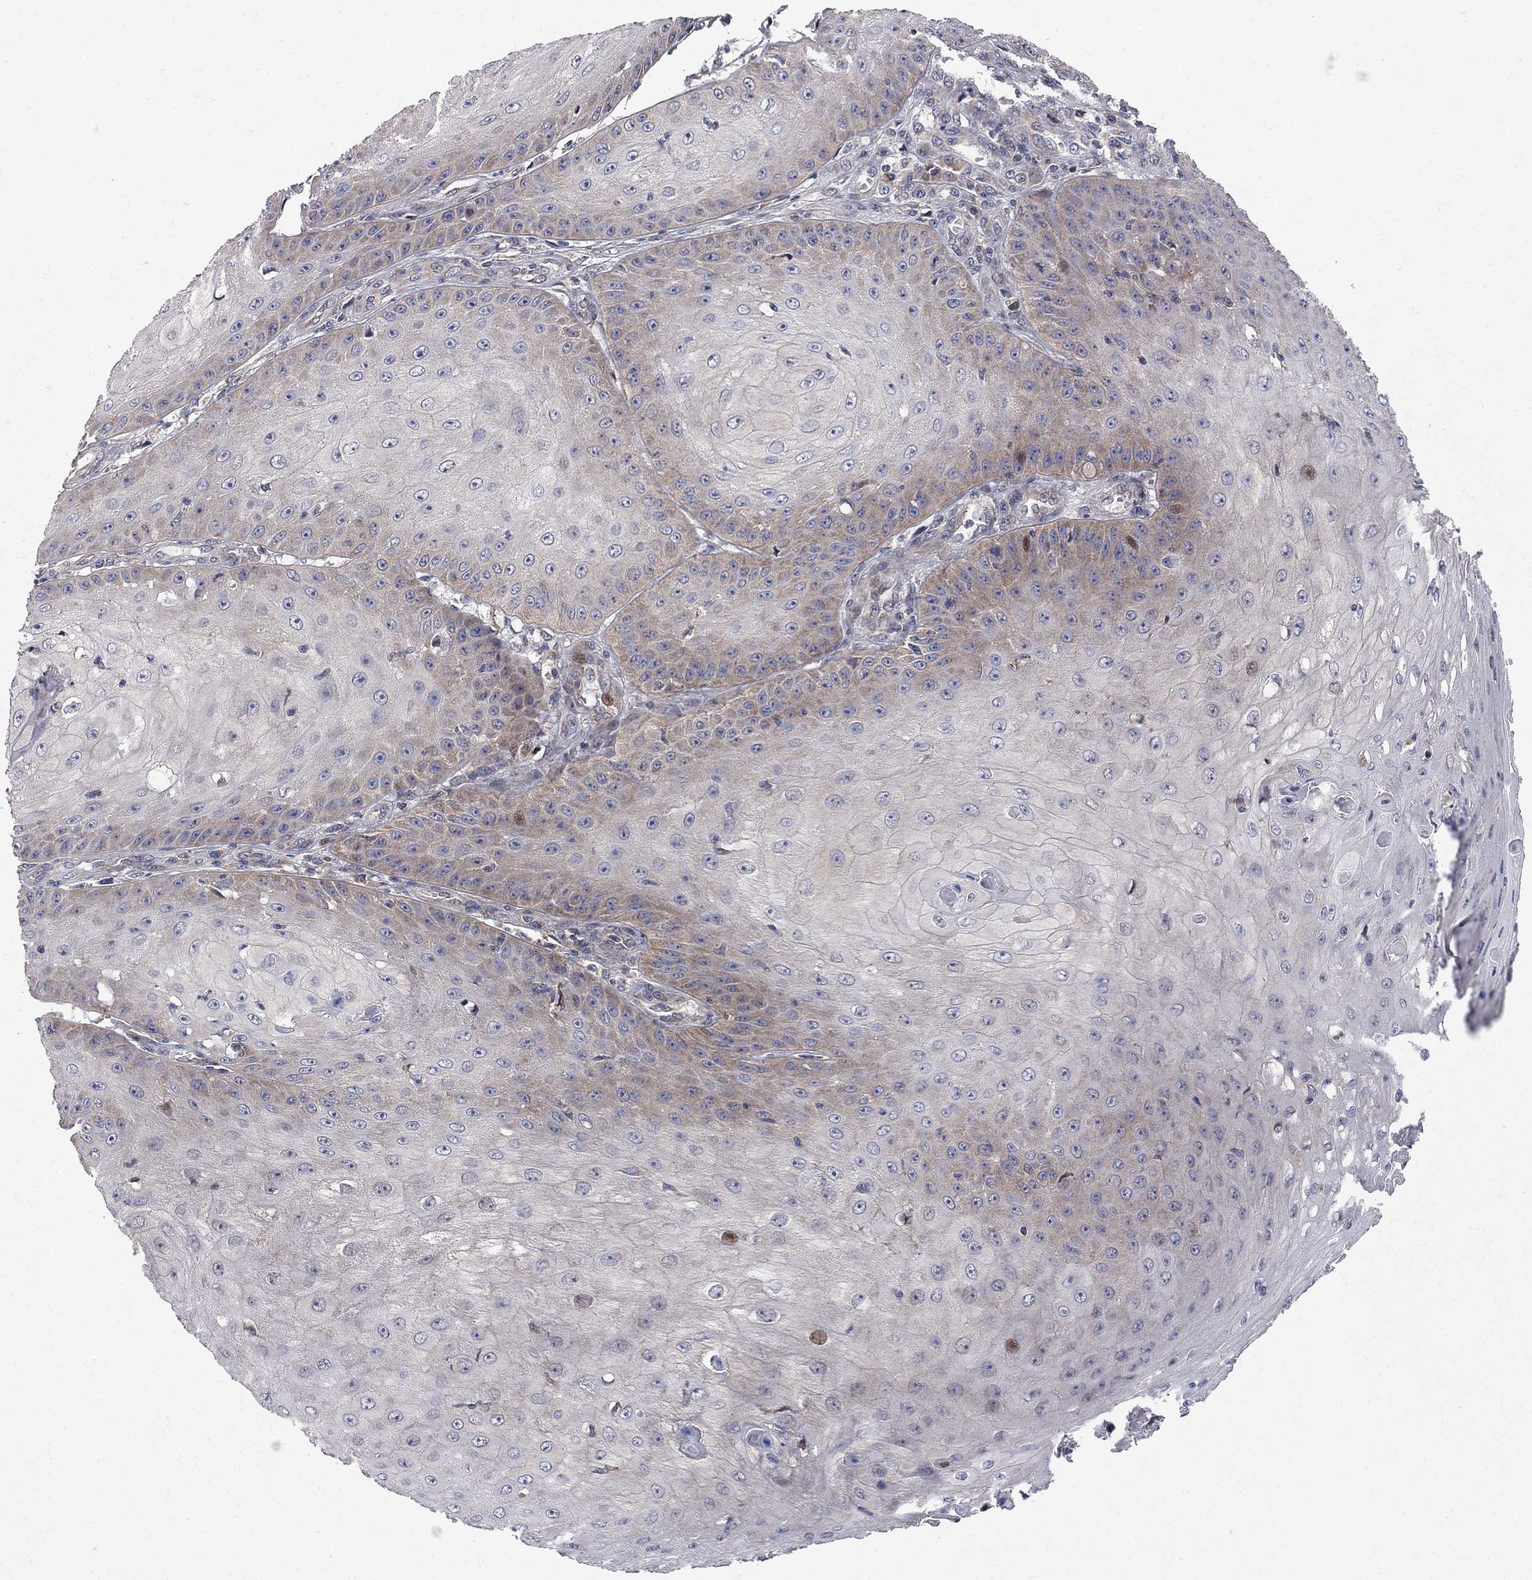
{"staining": {"intensity": "moderate", "quantity": "<25%", "location": "cytoplasmic/membranous"}, "tissue": "skin cancer", "cell_type": "Tumor cells", "image_type": "cancer", "snomed": [{"axis": "morphology", "description": "Squamous cell carcinoma, NOS"}, {"axis": "topography", "description": "Skin"}], "caption": "Skin cancer stained for a protein reveals moderate cytoplasmic/membranous positivity in tumor cells. Nuclei are stained in blue.", "gene": "CNOT11", "patient": {"sex": "male", "age": 70}}